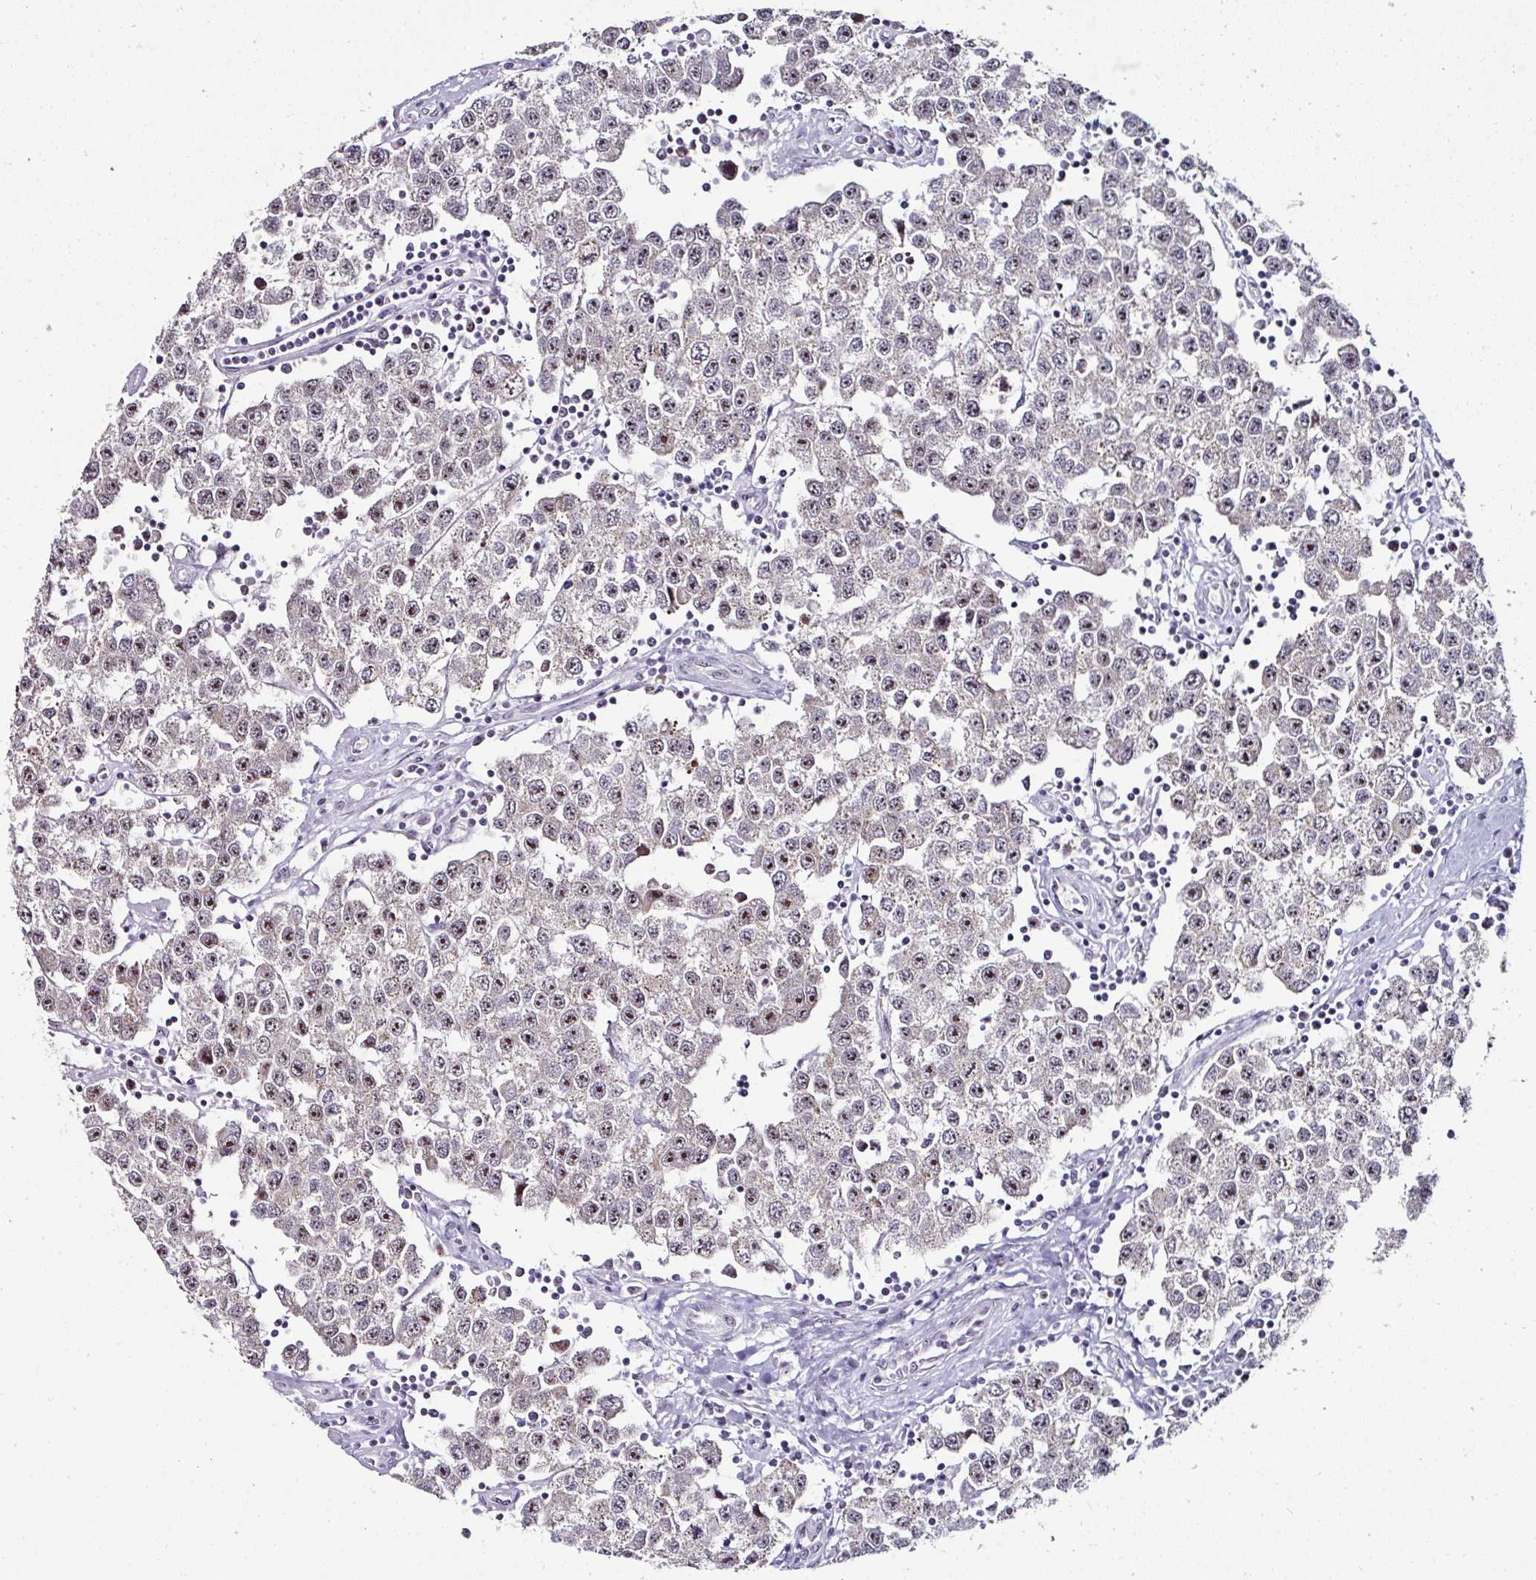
{"staining": {"intensity": "moderate", "quantity": "25%-75%", "location": "cytoplasmic/membranous,nuclear"}, "tissue": "testis cancer", "cell_type": "Tumor cells", "image_type": "cancer", "snomed": [{"axis": "morphology", "description": "Seminoma, NOS"}, {"axis": "topography", "description": "Testis"}], "caption": "Testis cancer was stained to show a protein in brown. There is medium levels of moderate cytoplasmic/membranous and nuclear positivity in approximately 25%-75% of tumor cells.", "gene": "NACC2", "patient": {"sex": "male", "age": 34}}